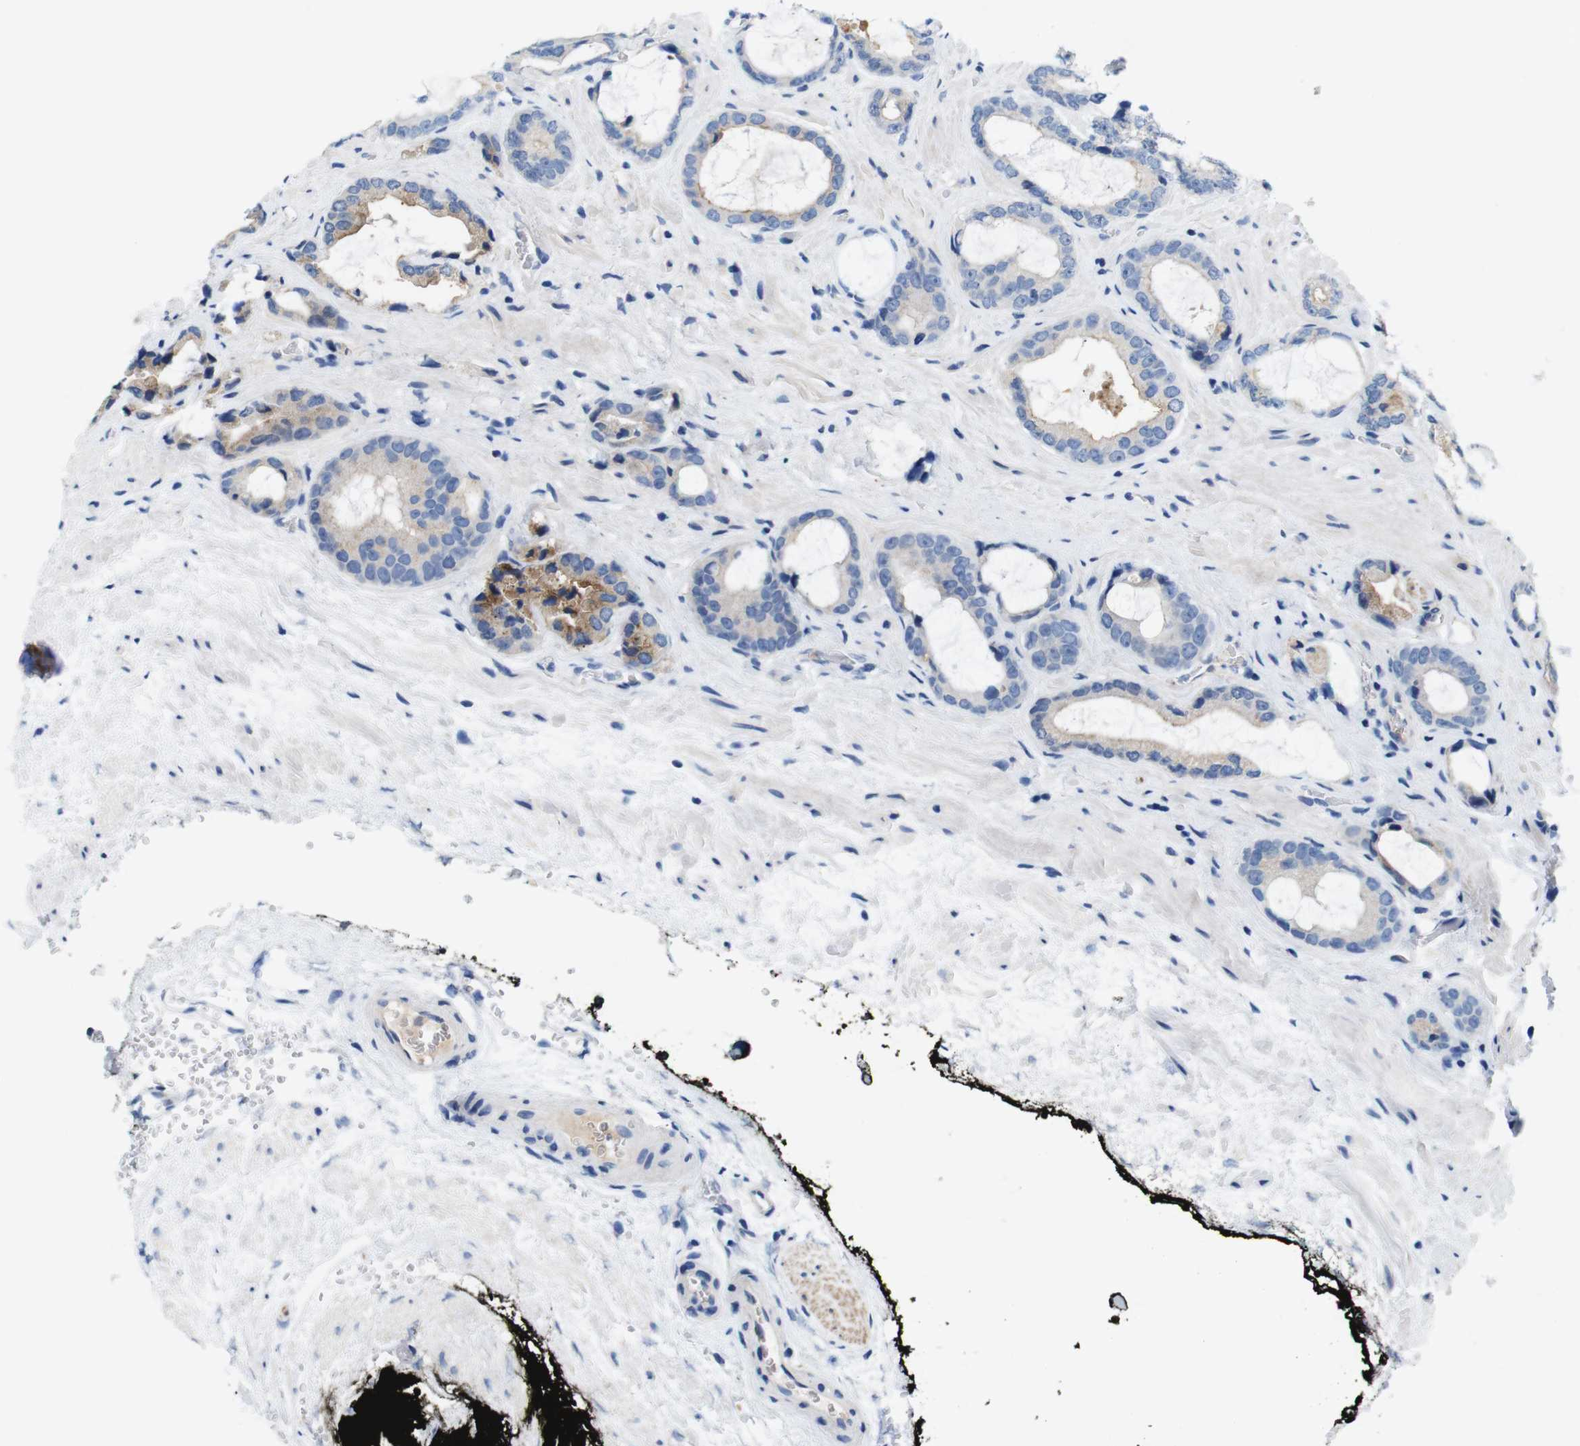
{"staining": {"intensity": "moderate", "quantity": "<25%", "location": "cytoplasmic/membranous"}, "tissue": "prostate cancer", "cell_type": "Tumor cells", "image_type": "cancer", "snomed": [{"axis": "morphology", "description": "Adenocarcinoma, Low grade"}, {"axis": "topography", "description": "Prostate"}], "caption": "Immunohistochemistry (IHC) of human prostate cancer shows low levels of moderate cytoplasmic/membranous staining in approximately <25% of tumor cells.", "gene": "C1RL", "patient": {"sex": "male", "age": 60}}